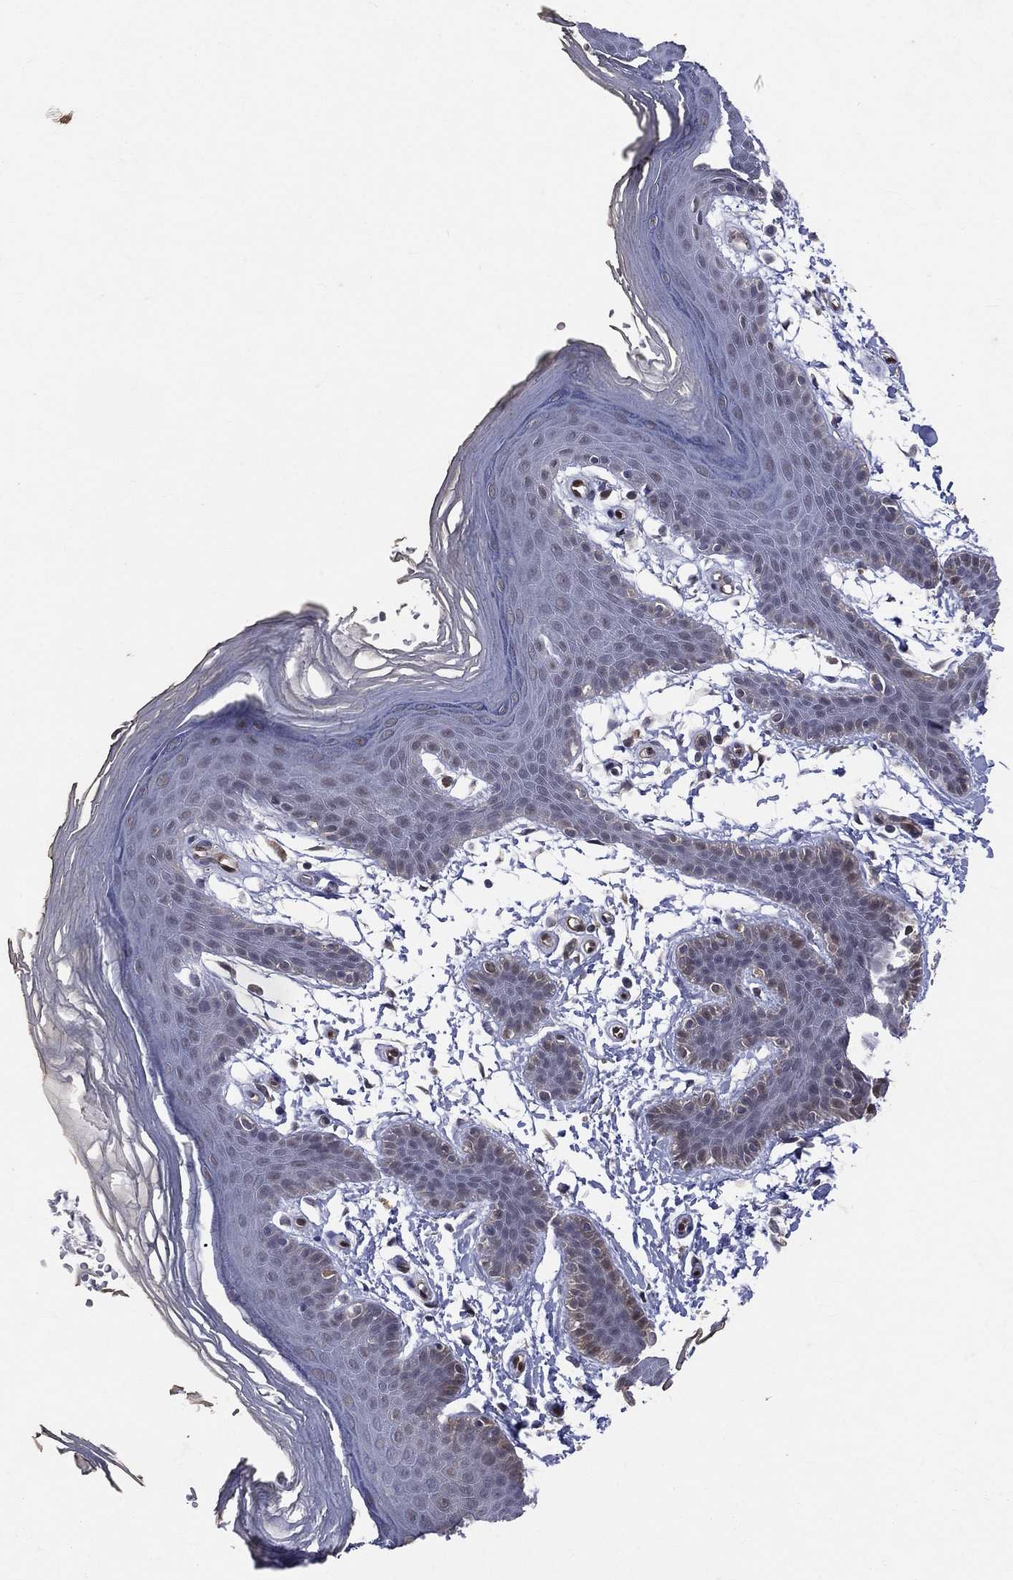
{"staining": {"intensity": "moderate", "quantity": "<25%", "location": "nuclear"}, "tissue": "skin", "cell_type": "Epidermal cells", "image_type": "normal", "snomed": [{"axis": "morphology", "description": "Normal tissue, NOS"}, {"axis": "topography", "description": "Anal"}], "caption": "Moderate nuclear protein staining is seen in approximately <25% of epidermal cells in skin.", "gene": "GMPR2", "patient": {"sex": "male", "age": 53}}